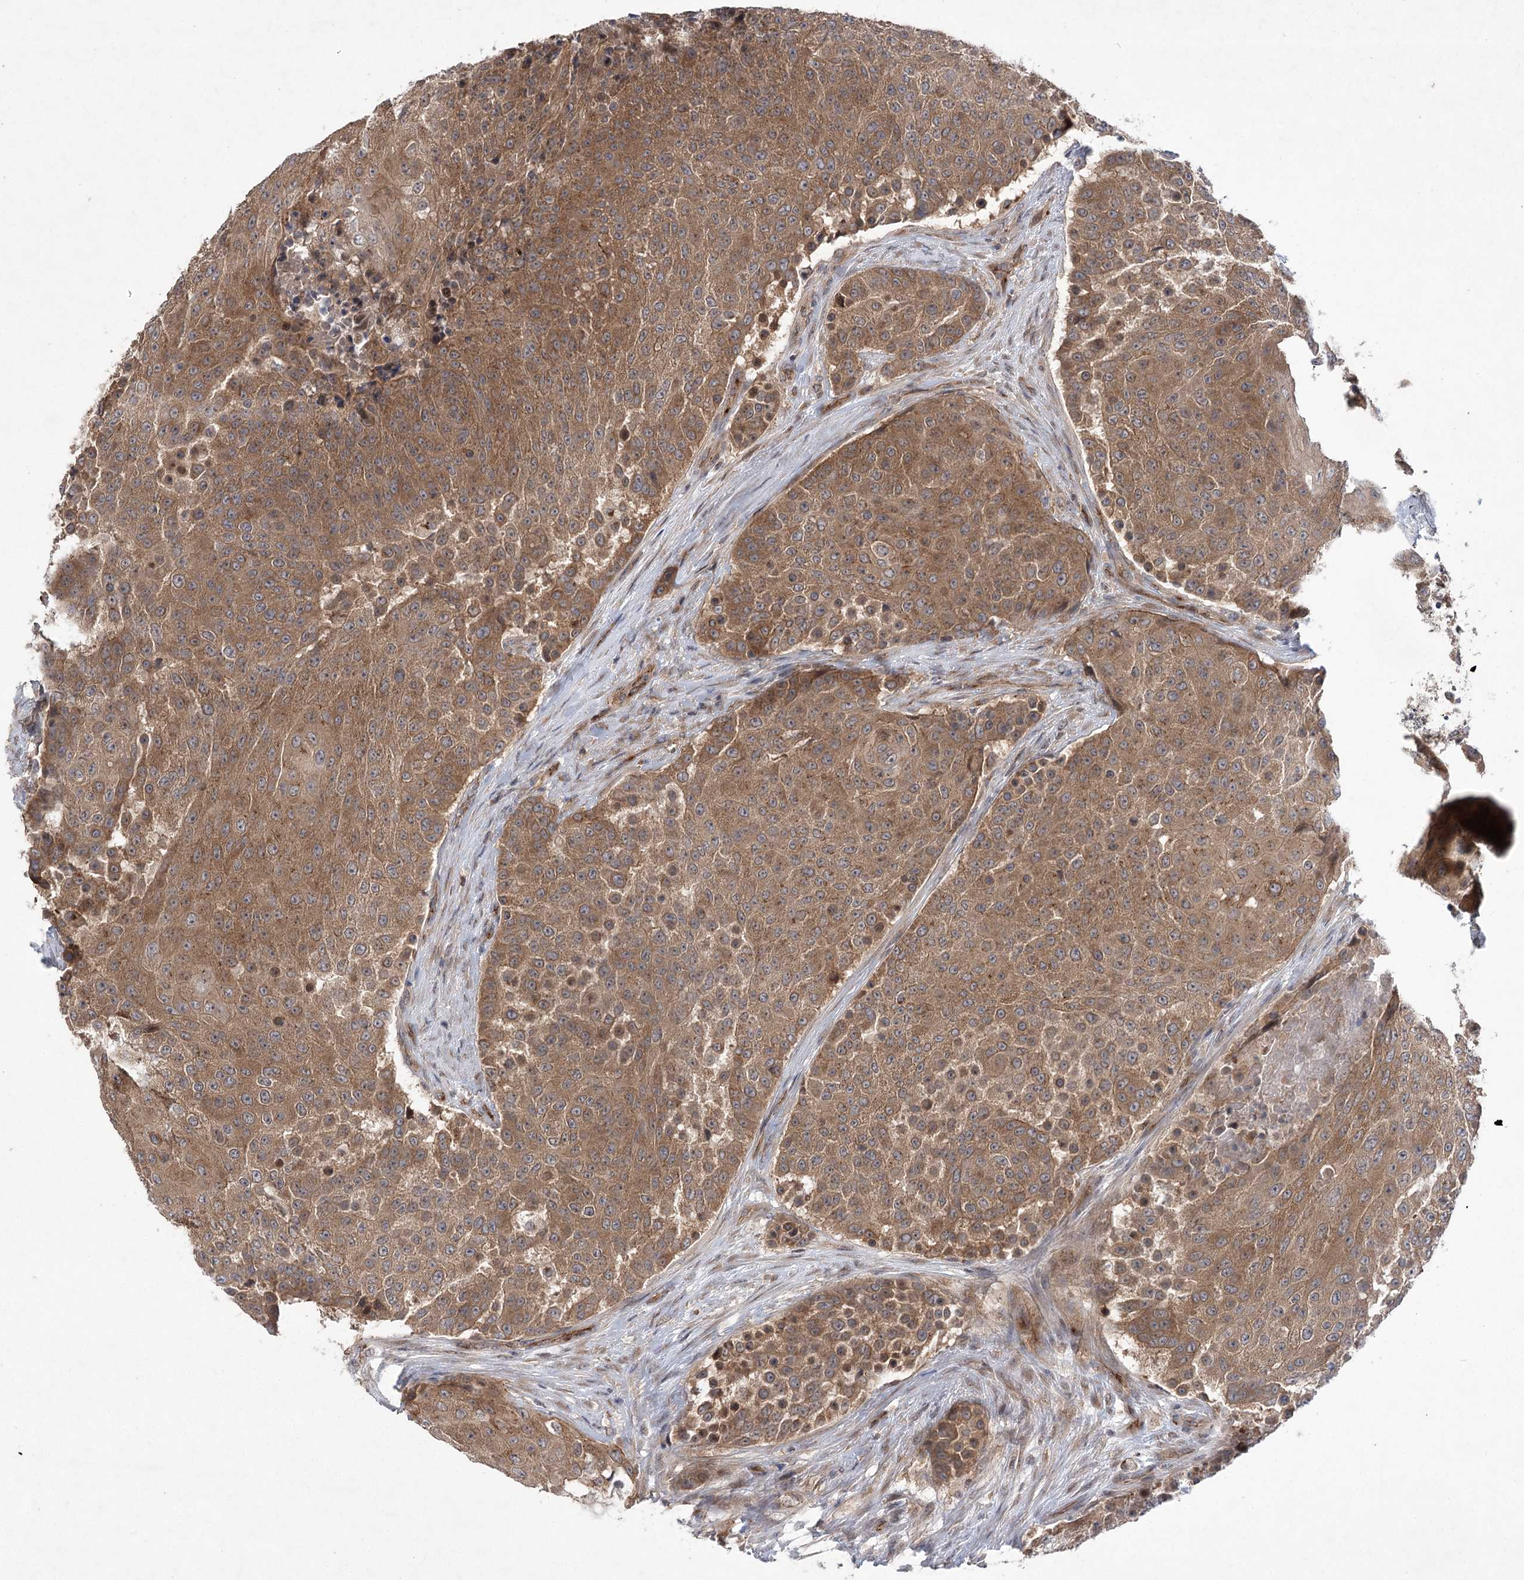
{"staining": {"intensity": "moderate", "quantity": ">75%", "location": "cytoplasmic/membranous"}, "tissue": "urothelial cancer", "cell_type": "Tumor cells", "image_type": "cancer", "snomed": [{"axis": "morphology", "description": "Urothelial carcinoma, High grade"}, {"axis": "topography", "description": "Urinary bladder"}], "caption": "A high-resolution photomicrograph shows immunohistochemistry staining of urothelial carcinoma (high-grade), which reveals moderate cytoplasmic/membranous expression in about >75% of tumor cells.", "gene": "METTL24", "patient": {"sex": "female", "age": 63}}